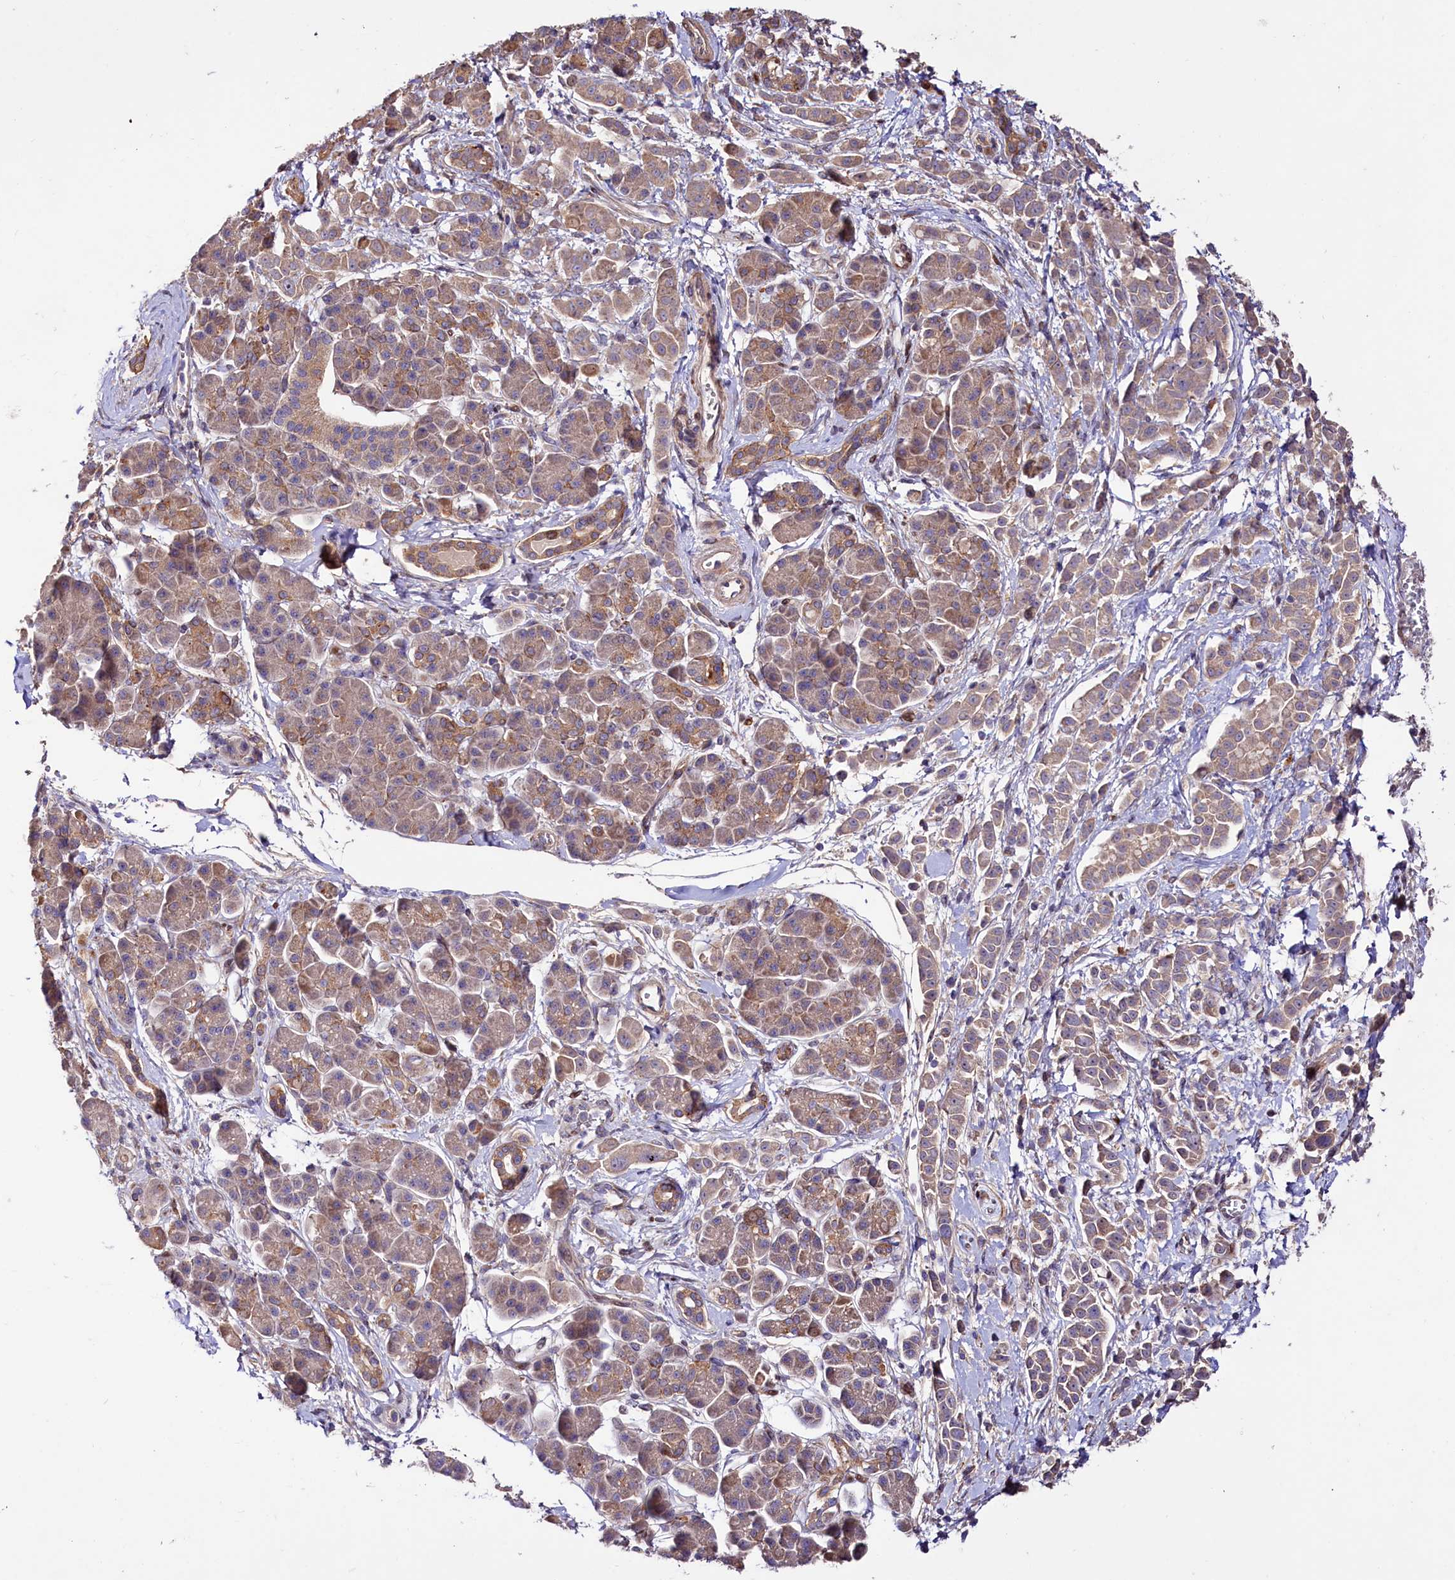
{"staining": {"intensity": "moderate", "quantity": ">75%", "location": "cytoplasmic/membranous"}, "tissue": "pancreatic cancer", "cell_type": "Tumor cells", "image_type": "cancer", "snomed": [{"axis": "morphology", "description": "Normal tissue, NOS"}, {"axis": "morphology", "description": "Adenocarcinoma, NOS"}, {"axis": "topography", "description": "Pancreas"}], "caption": "Immunohistochemistry (IHC) of pancreatic cancer exhibits medium levels of moderate cytoplasmic/membranous positivity in about >75% of tumor cells.", "gene": "PDZRN3", "patient": {"sex": "female", "age": 64}}